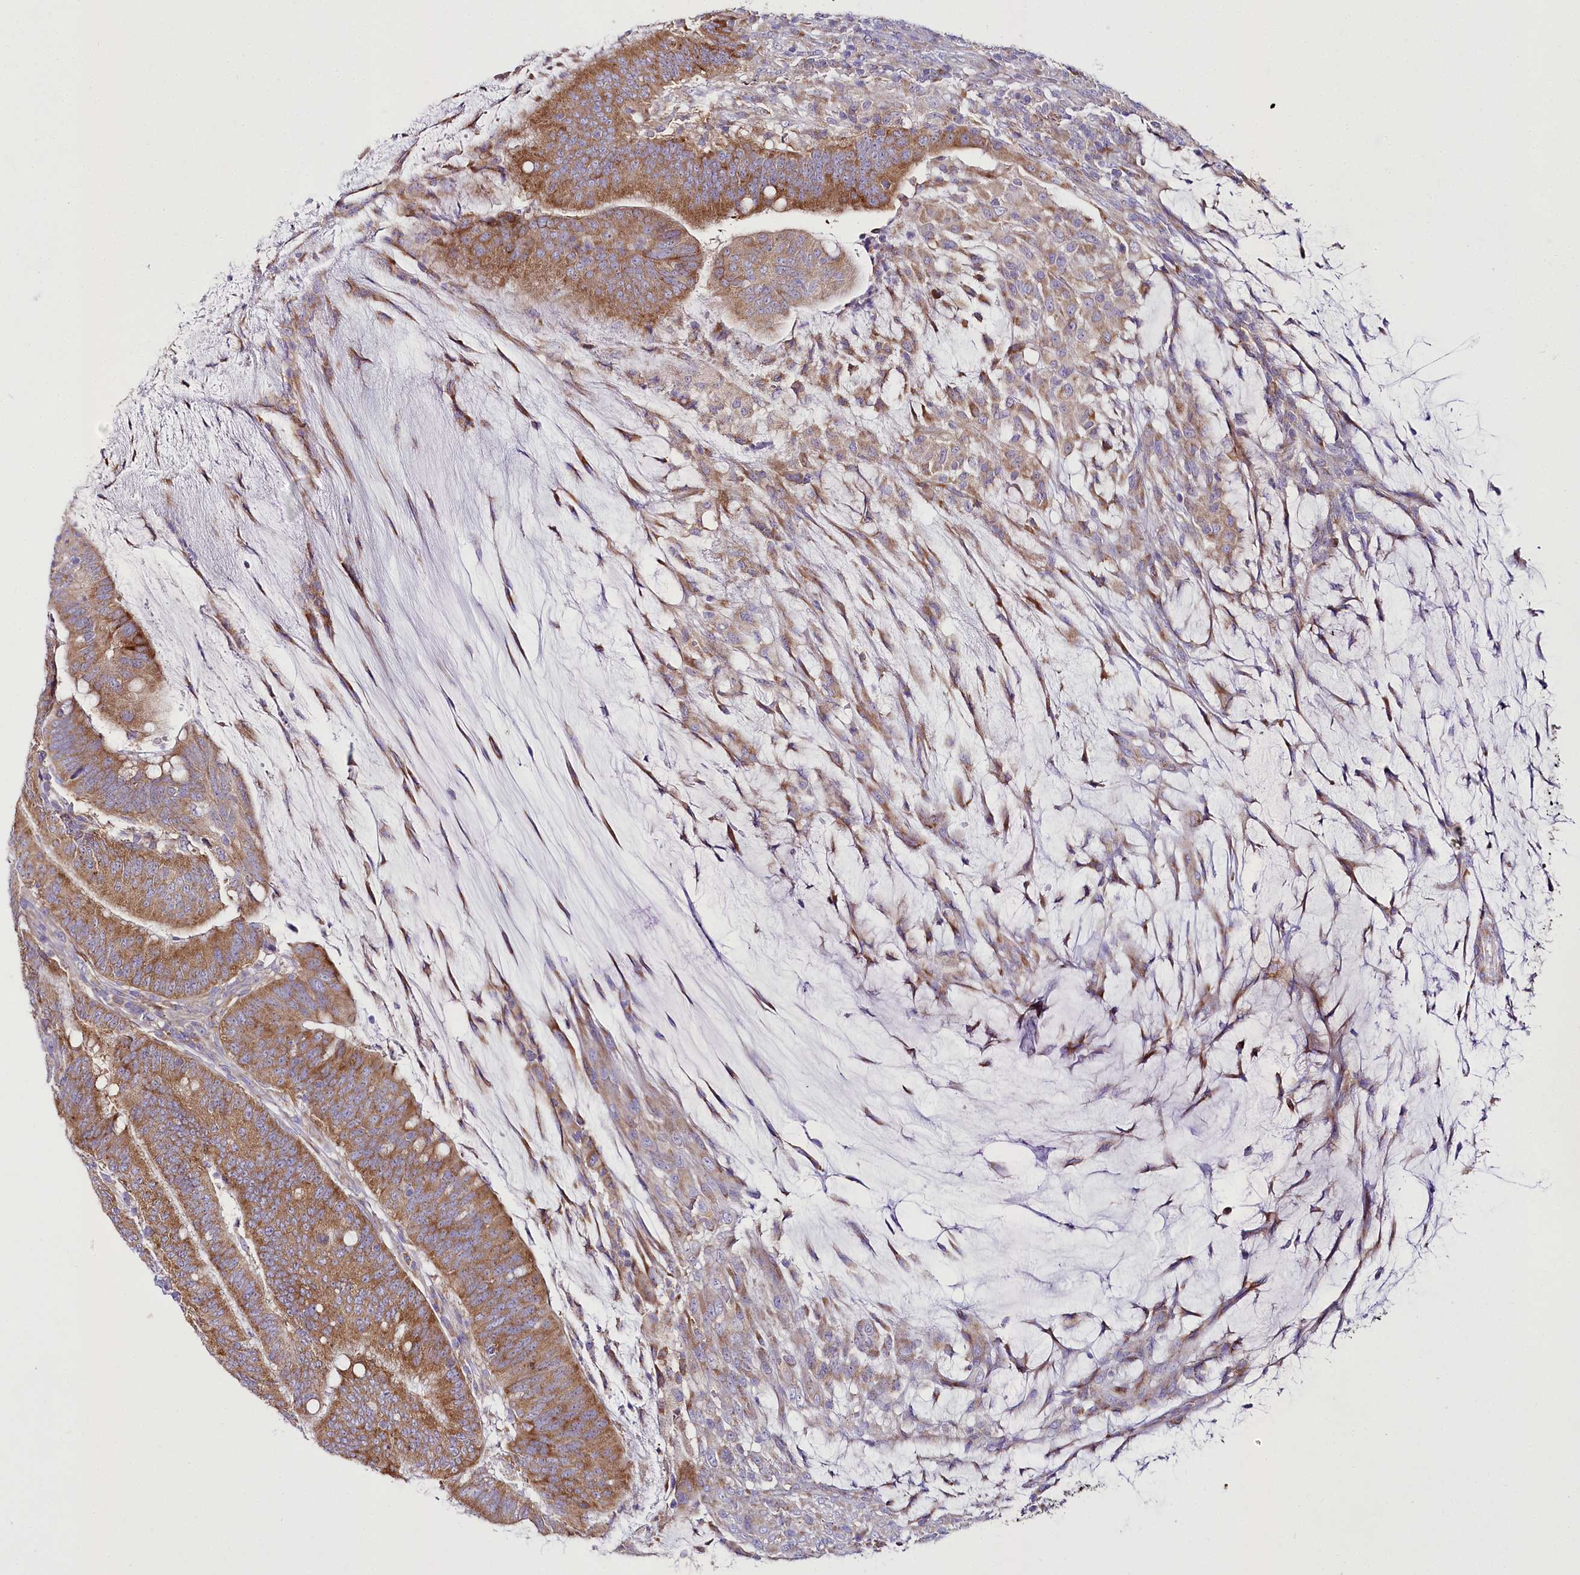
{"staining": {"intensity": "moderate", "quantity": ">75%", "location": "cytoplasmic/membranous"}, "tissue": "colorectal cancer", "cell_type": "Tumor cells", "image_type": "cancer", "snomed": [{"axis": "morphology", "description": "Adenocarcinoma, NOS"}, {"axis": "topography", "description": "Colon"}], "caption": "Colorectal cancer (adenocarcinoma) stained with a protein marker displays moderate staining in tumor cells.", "gene": "THUMPD3", "patient": {"sex": "female", "age": 66}}